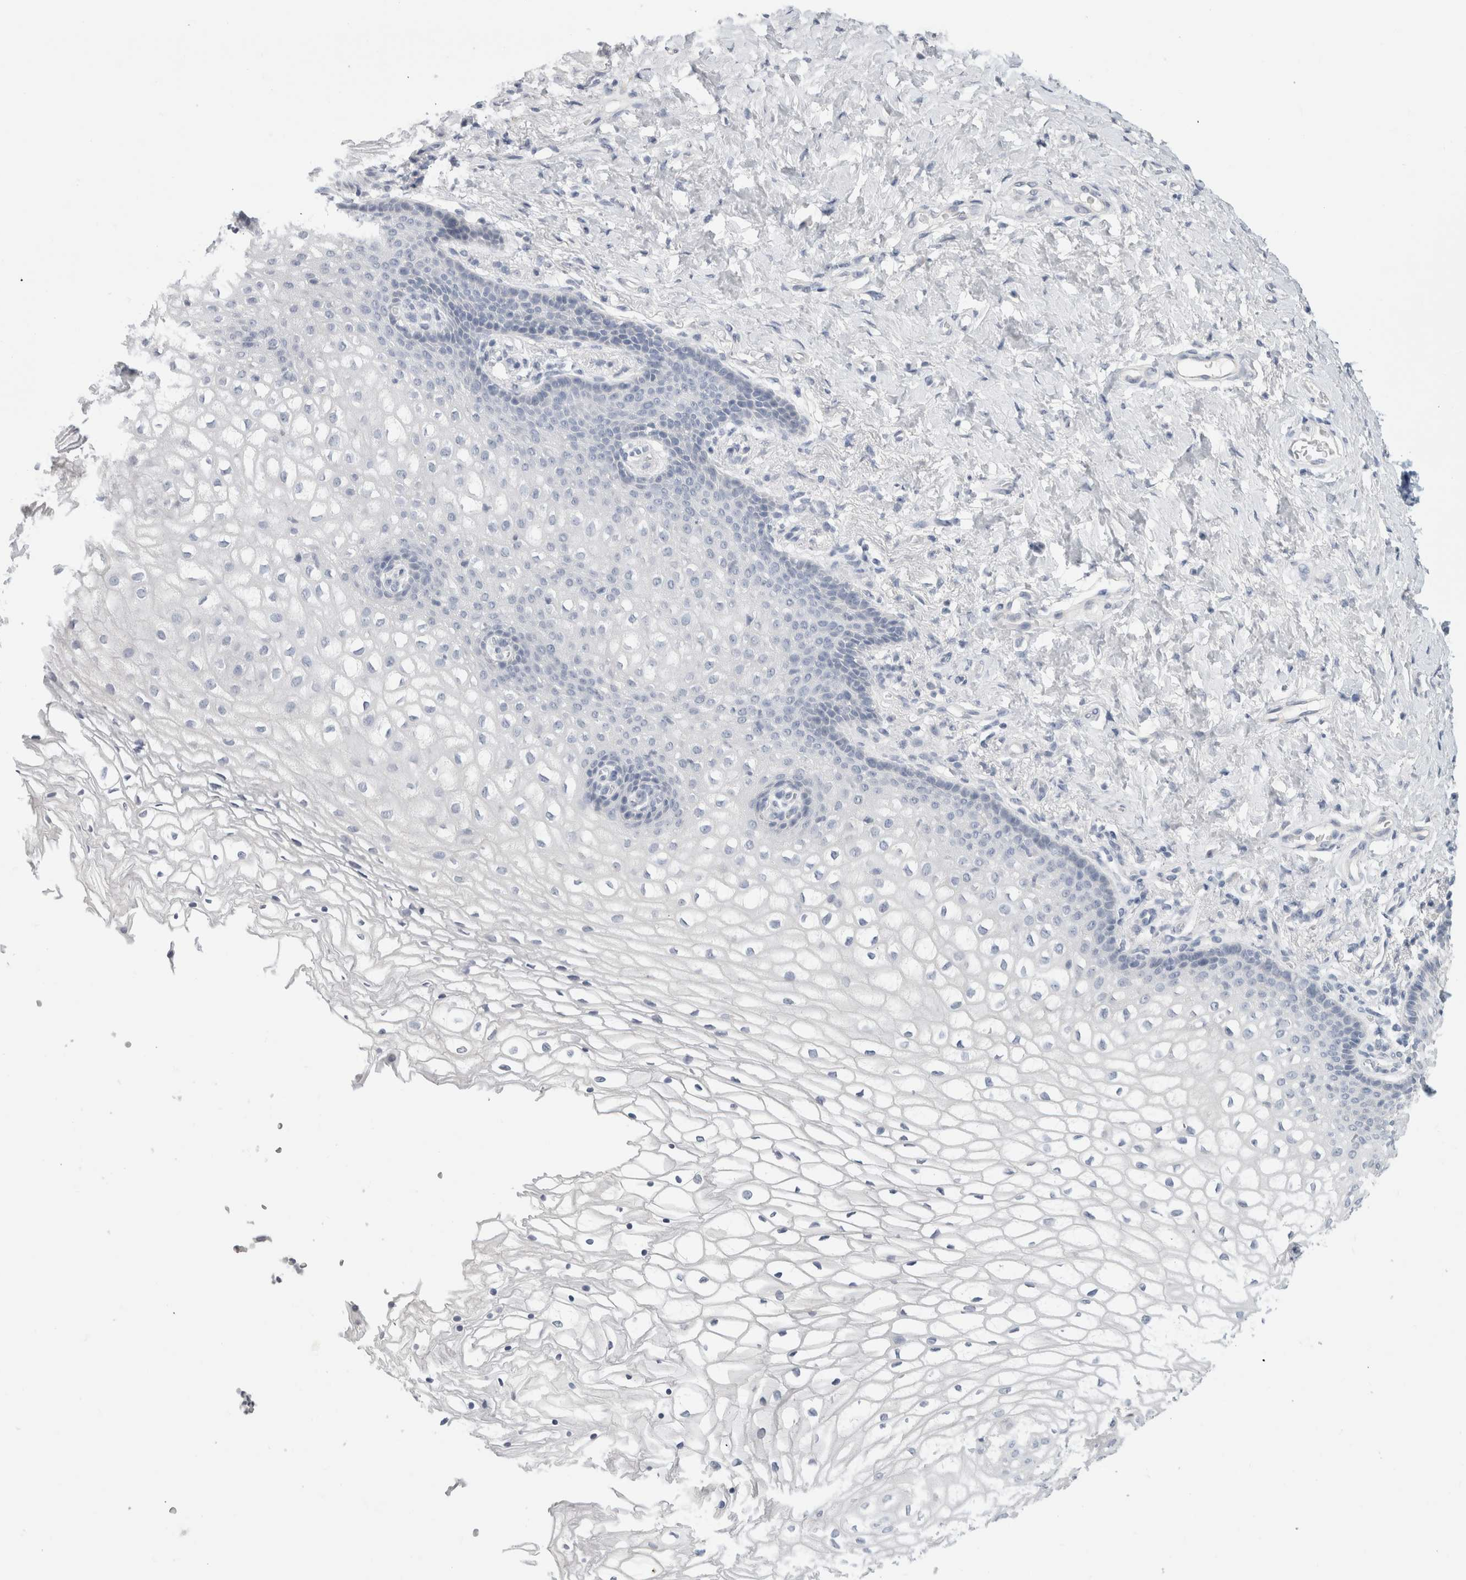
{"staining": {"intensity": "negative", "quantity": "none", "location": "none"}, "tissue": "vagina", "cell_type": "Squamous epithelial cells", "image_type": "normal", "snomed": [{"axis": "morphology", "description": "Normal tissue, NOS"}, {"axis": "topography", "description": "Vagina"}], "caption": "A high-resolution image shows immunohistochemistry staining of unremarkable vagina, which reveals no significant expression in squamous epithelial cells.", "gene": "BCAN", "patient": {"sex": "female", "age": 60}}